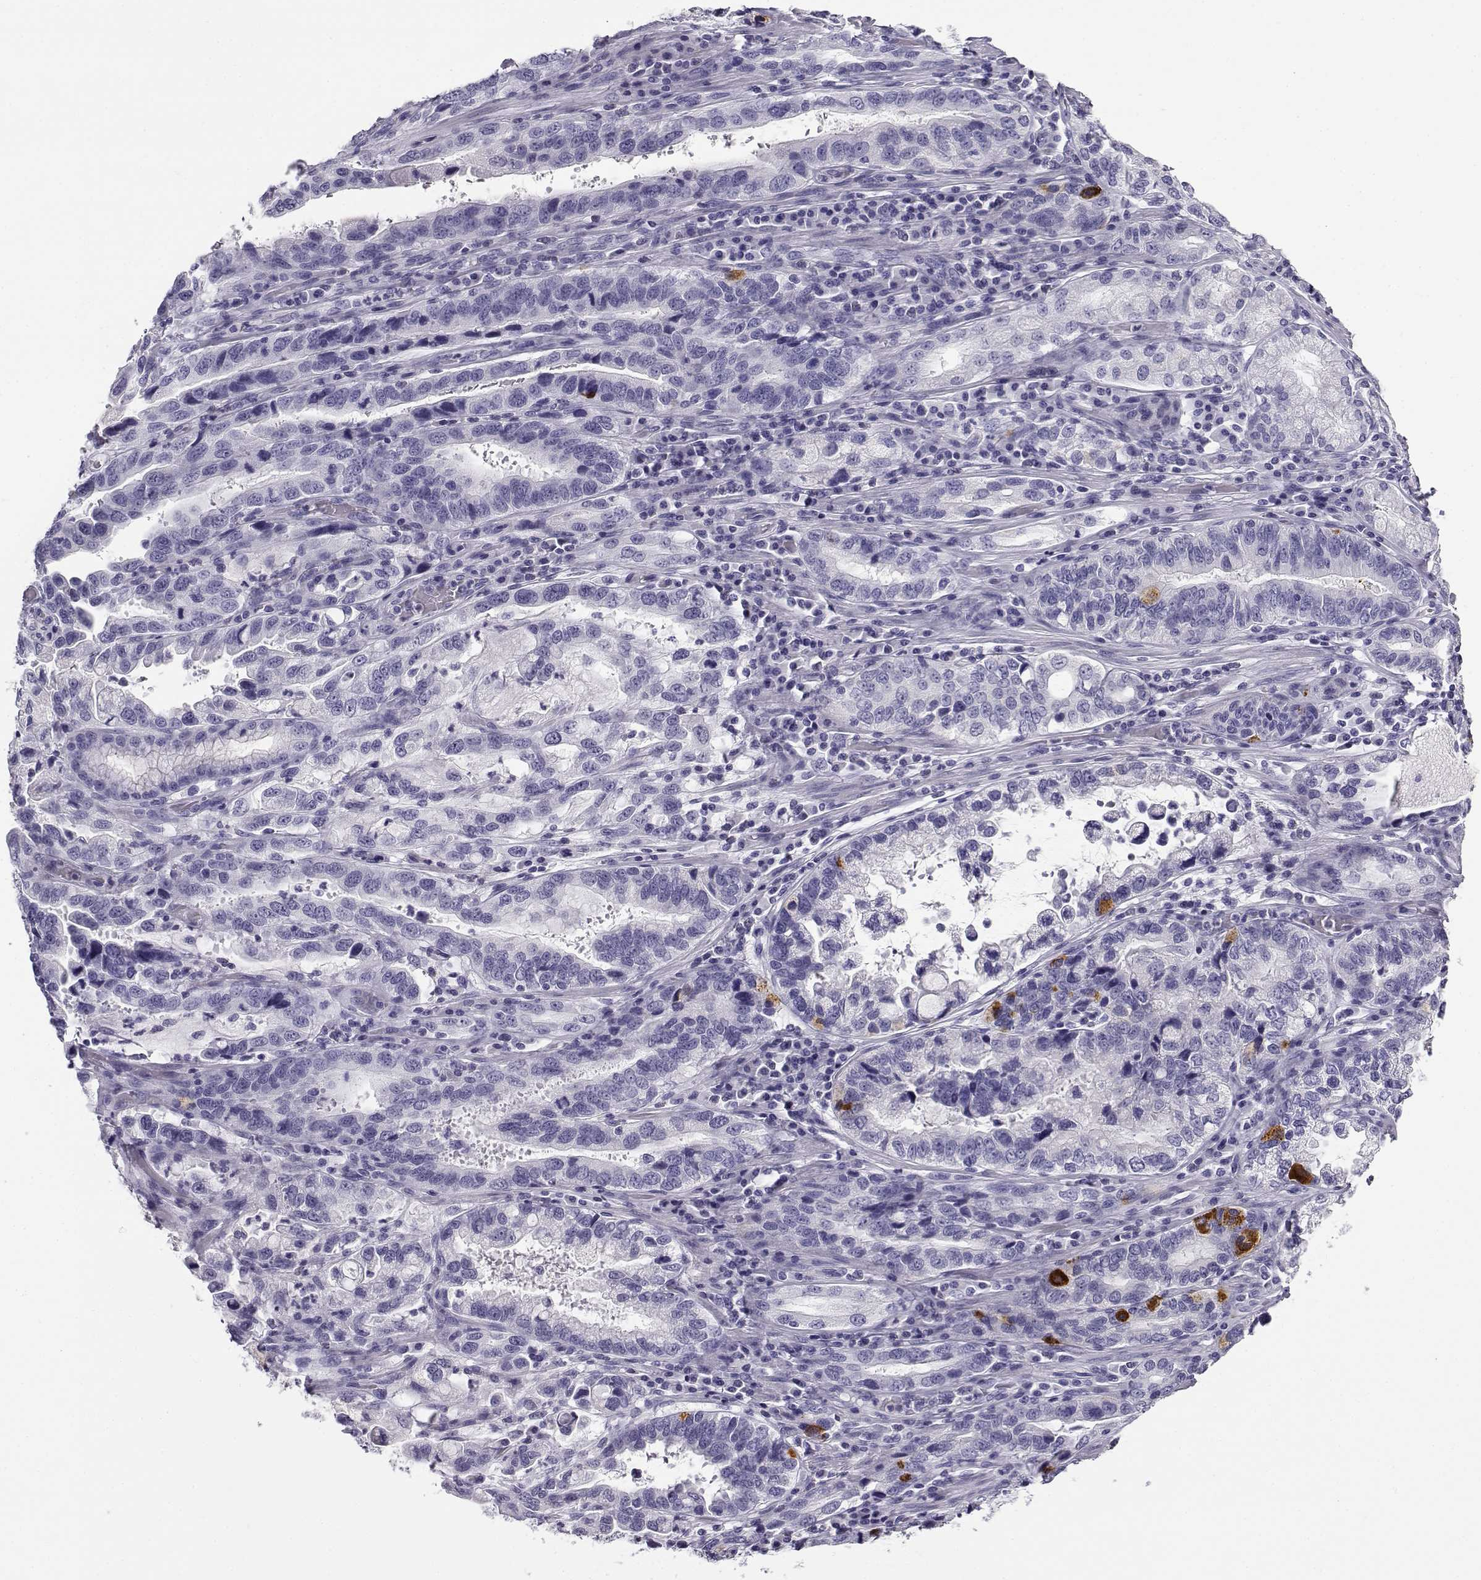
{"staining": {"intensity": "negative", "quantity": "none", "location": "none"}, "tissue": "stomach cancer", "cell_type": "Tumor cells", "image_type": "cancer", "snomed": [{"axis": "morphology", "description": "Adenocarcinoma, NOS"}, {"axis": "topography", "description": "Stomach, lower"}], "caption": "Immunohistochemistry micrograph of neoplastic tissue: human stomach cancer (adenocarcinoma) stained with DAB shows no significant protein staining in tumor cells.", "gene": "RHOXF2", "patient": {"sex": "female", "age": 76}}